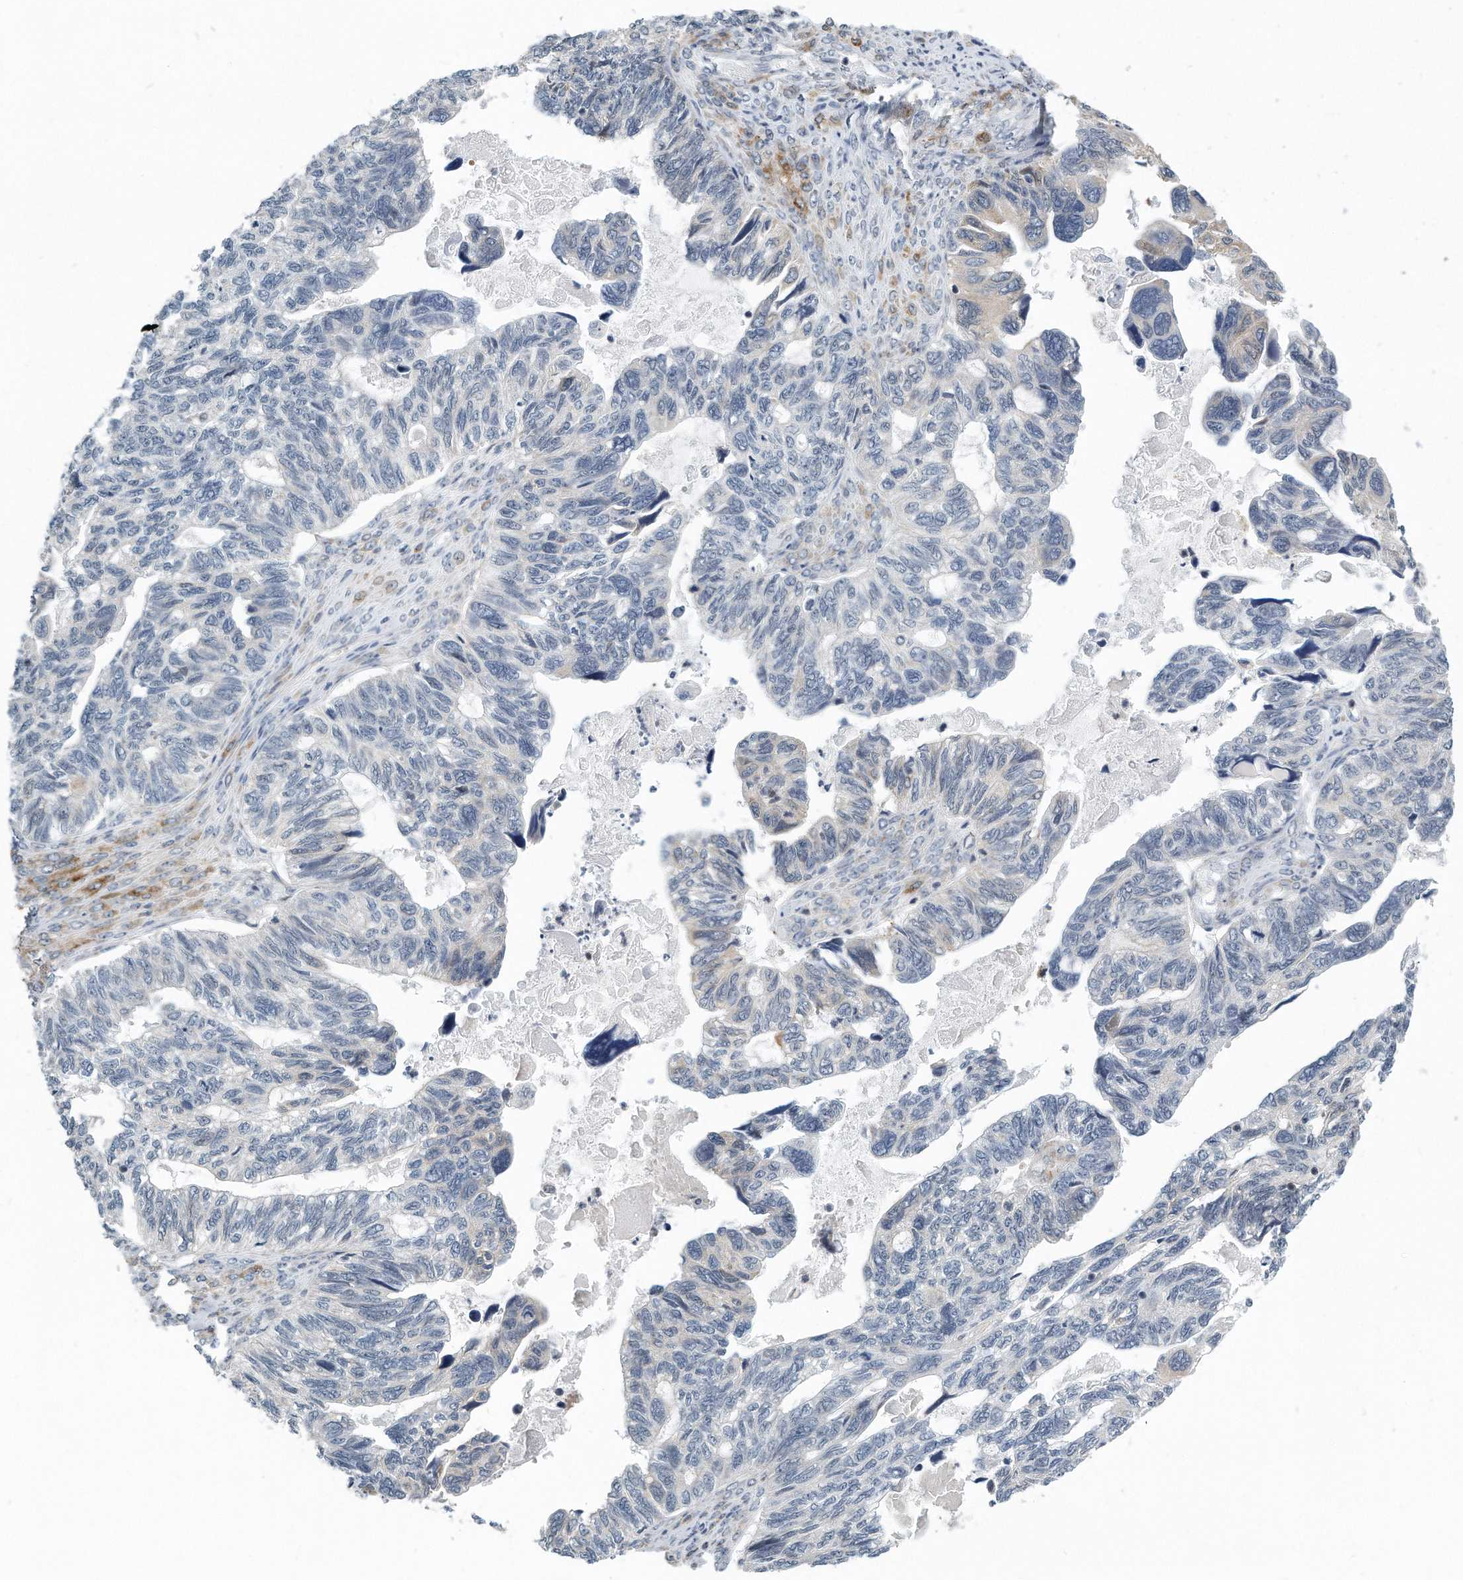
{"staining": {"intensity": "negative", "quantity": "none", "location": "none"}, "tissue": "ovarian cancer", "cell_type": "Tumor cells", "image_type": "cancer", "snomed": [{"axis": "morphology", "description": "Cystadenocarcinoma, serous, NOS"}, {"axis": "topography", "description": "Ovary"}], "caption": "A histopathology image of ovarian cancer (serous cystadenocarcinoma) stained for a protein exhibits no brown staining in tumor cells.", "gene": "VLDLR", "patient": {"sex": "female", "age": 79}}